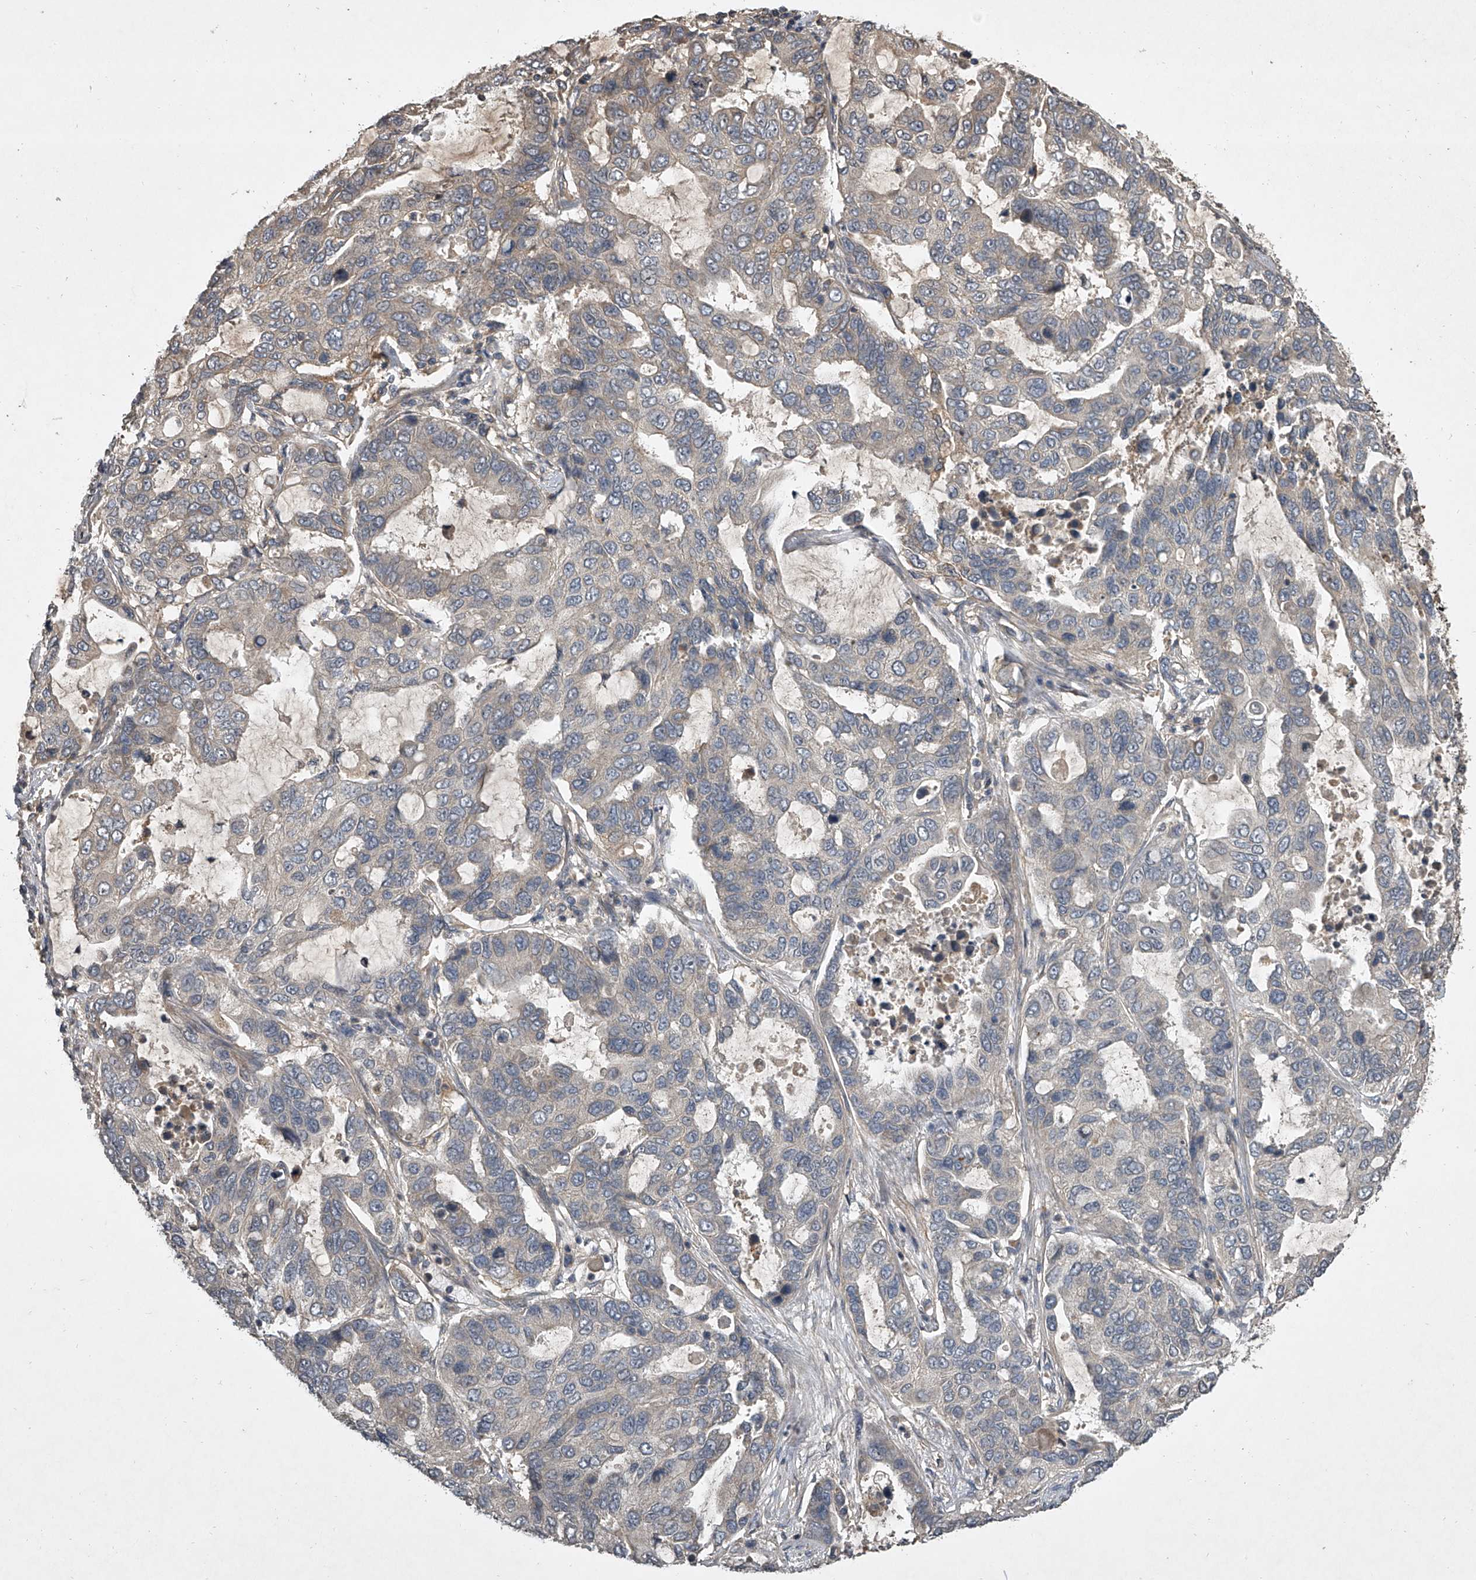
{"staining": {"intensity": "weak", "quantity": "<25%", "location": "cytoplasmic/membranous"}, "tissue": "lung cancer", "cell_type": "Tumor cells", "image_type": "cancer", "snomed": [{"axis": "morphology", "description": "Adenocarcinoma, NOS"}, {"axis": "topography", "description": "Lung"}], "caption": "A micrograph of human lung cancer is negative for staining in tumor cells.", "gene": "NFS1", "patient": {"sex": "male", "age": 64}}